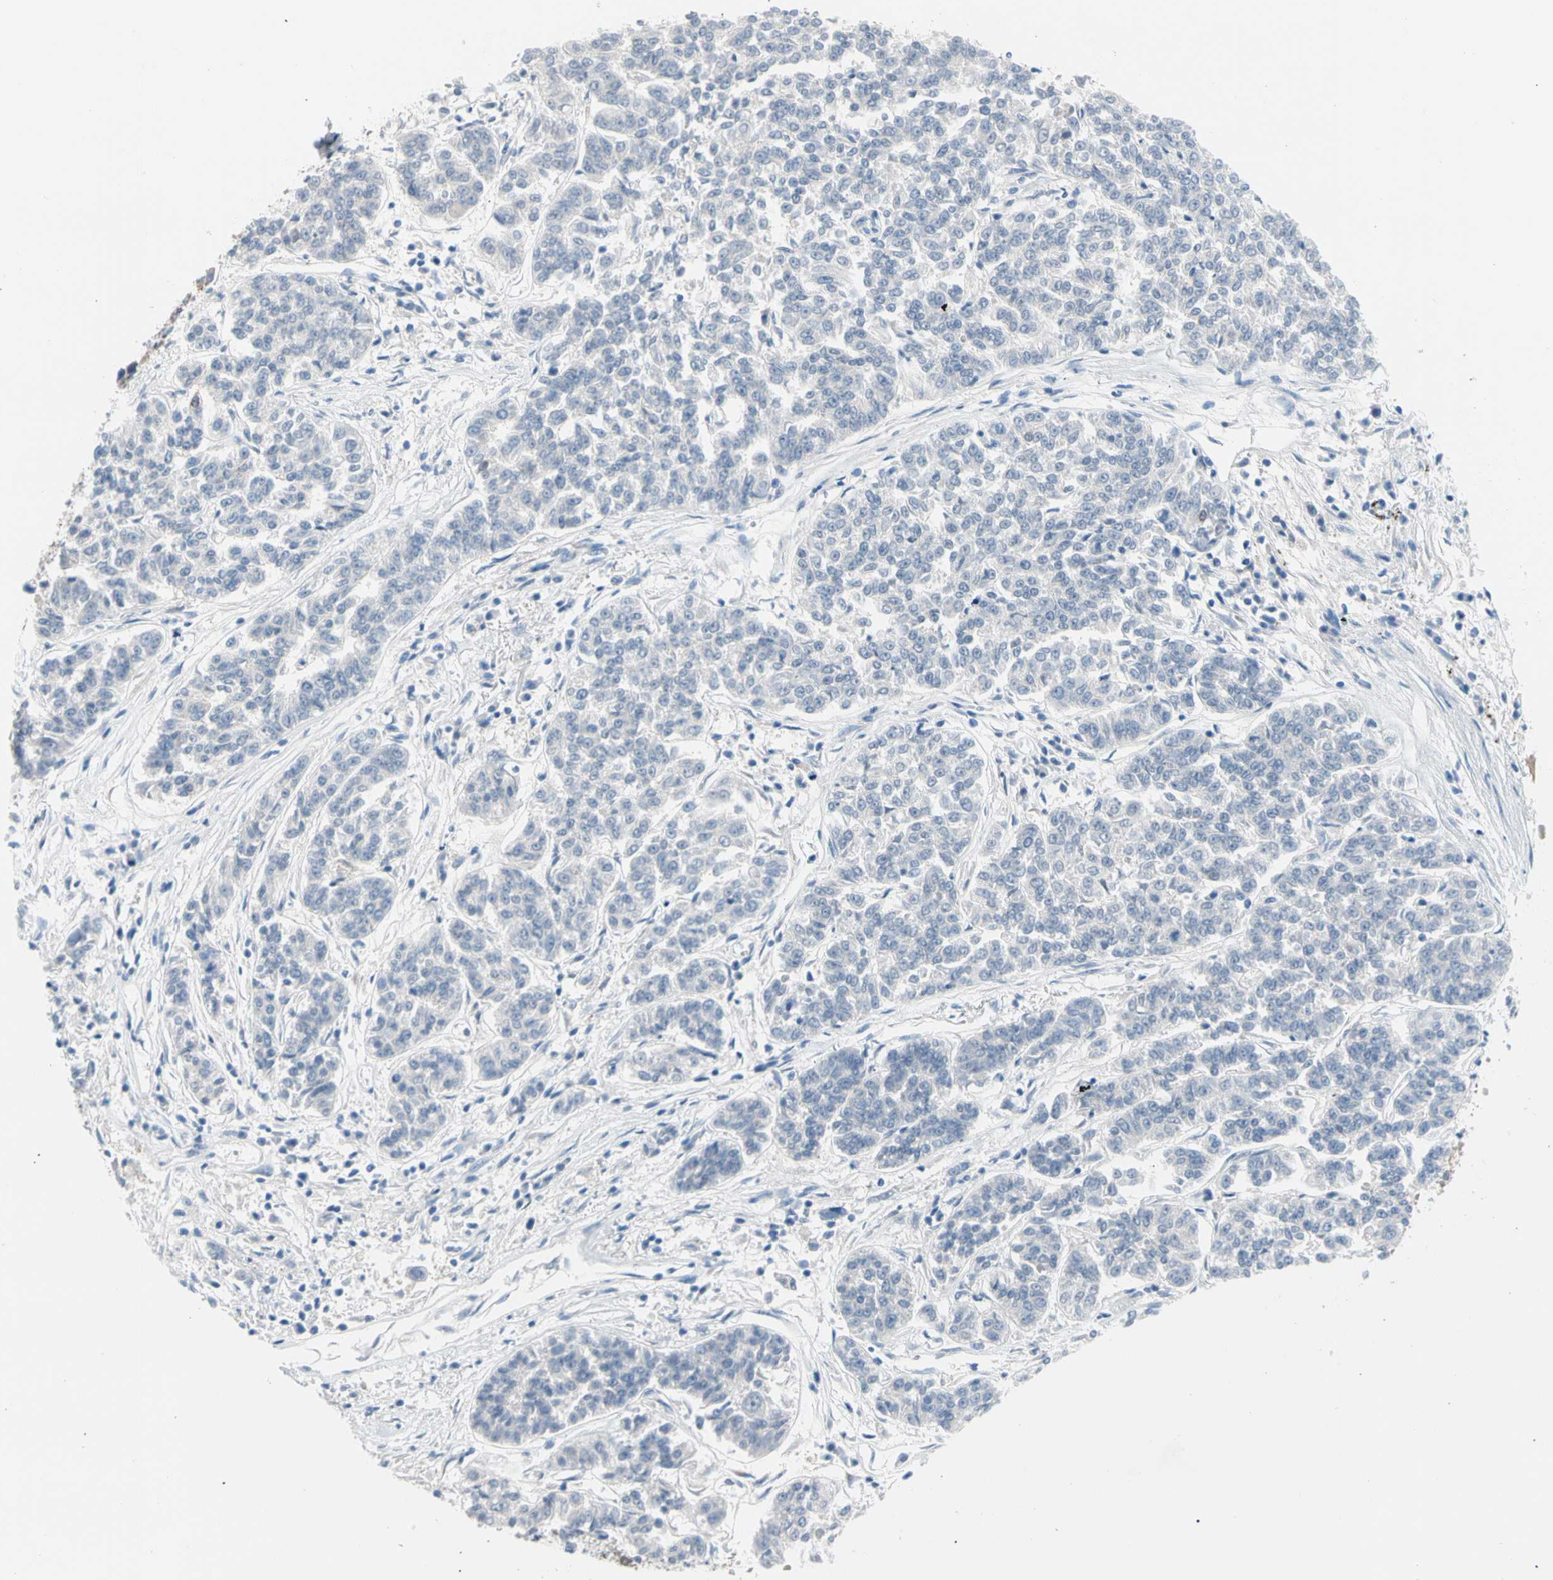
{"staining": {"intensity": "negative", "quantity": "none", "location": "none"}, "tissue": "lung cancer", "cell_type": "Tumor cells", "image_type": "cancer", "snomed": [{"axis": "morphology", "description": "Adenocarcinoma, NOS"}, {"axis": "topography", "description": "Lung"}], "caption": "High magnification brightfield microscopy of lung adenocarcinoma stained with DAB (3,3'-diaminobenzidine) (brown) and counterstained with hematoxylin (blue): tumor cells show no significant positivity. (DAB (3,3'-diaminobenzidine) immunohistochemistry visualized using brightfield microscopy, high magnification).", "gene": "CASQ1", "patient": {"sex": "male", "age": 84}}